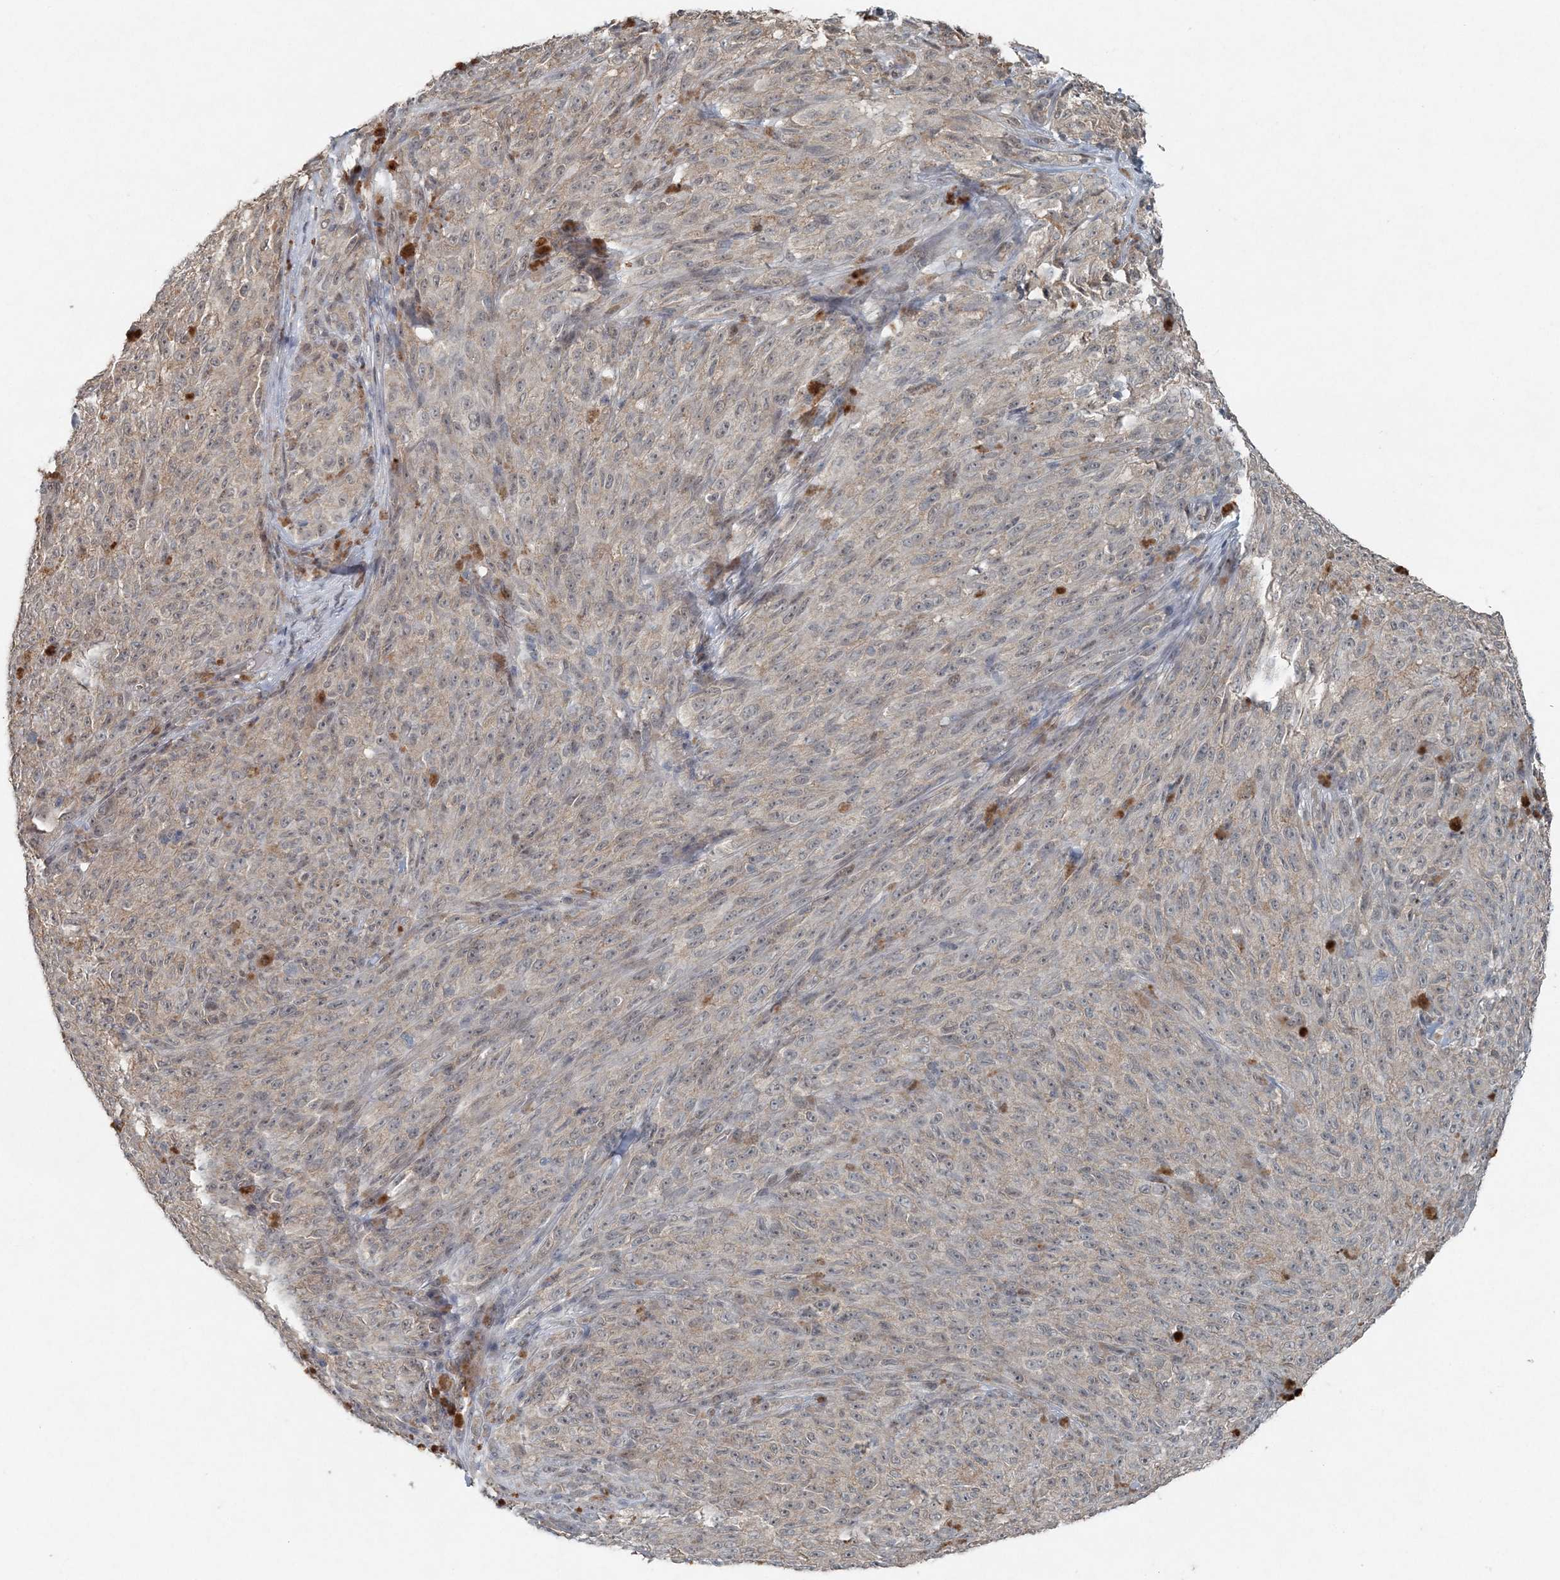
{"staining": {"intensity": "weak", "quantity": "<25%", "location": "cytoplasmic/membranous"}, "tissue": "melanoma", "cell_type": "Tumor cells", "image_type": "cancer", "snomed": [{"axis": "morphology", "description": "Malignant melanoma, NOS"}, {"axis": "topography", "description": "Skin"}], "caption": "Tumor cells show no significant protein staining in malignant melanoma.", "gene": "VSIG2", "patient": {"sex": "female", "age": 82}}